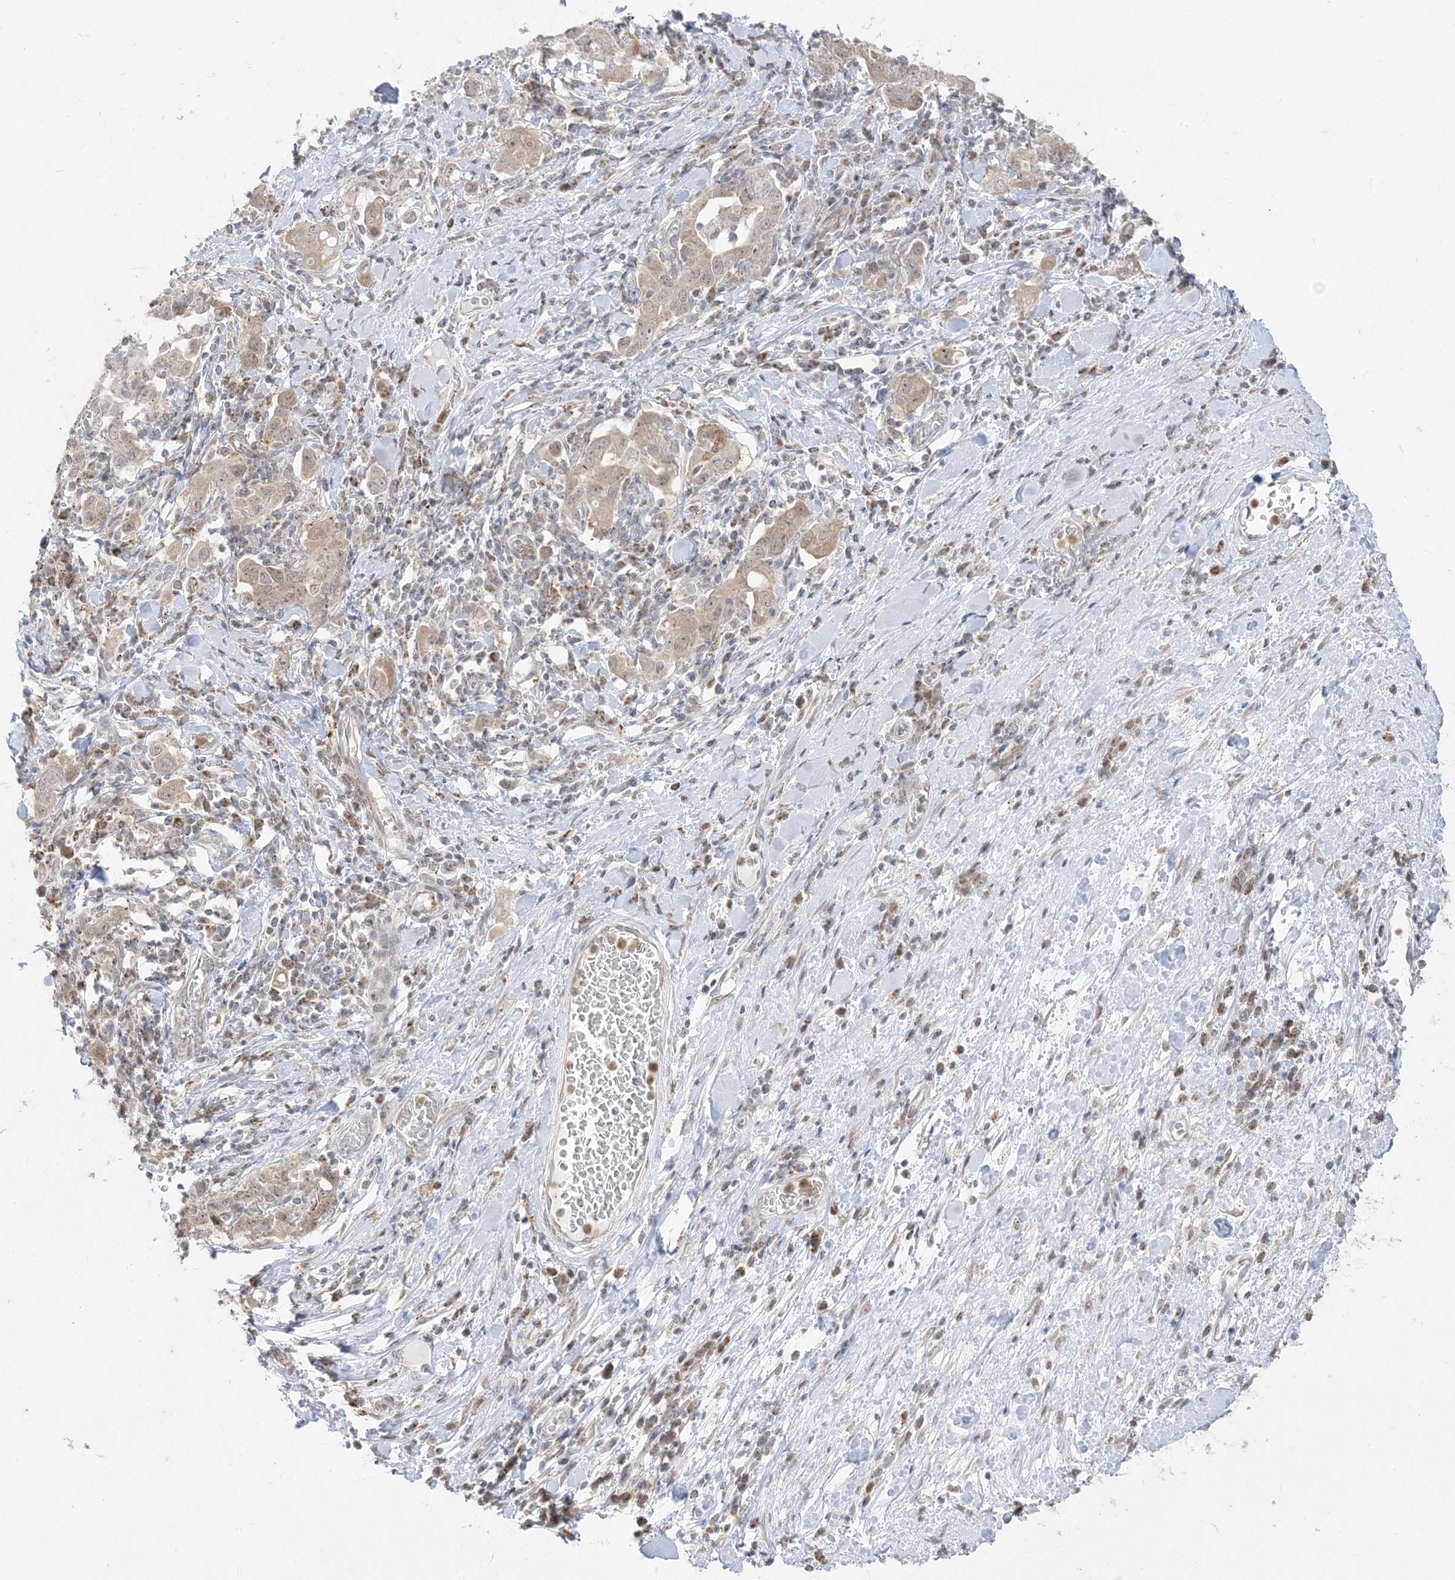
{"staining": {"intensity": "weak", "quantity": "25%-75%", "location": "cytoplasmic/membranous"}, "tissue": "stomach cancer", "cell_type": "Tumor cells", "image_type": "cancer", "snomed": [{"axis": "morphology", "description": "Adenocarcinoma, NOS"}, {"axis": "topography", "description": "Stomach, upper"}], "caption": "IHC of stomach cancer reveals low levels of weak cytoplasmic/membranous staining in approximately 25%-75% of tumor cells.", "gene": "KANSL3", "patient": {"sex": "male", "age": 62}}